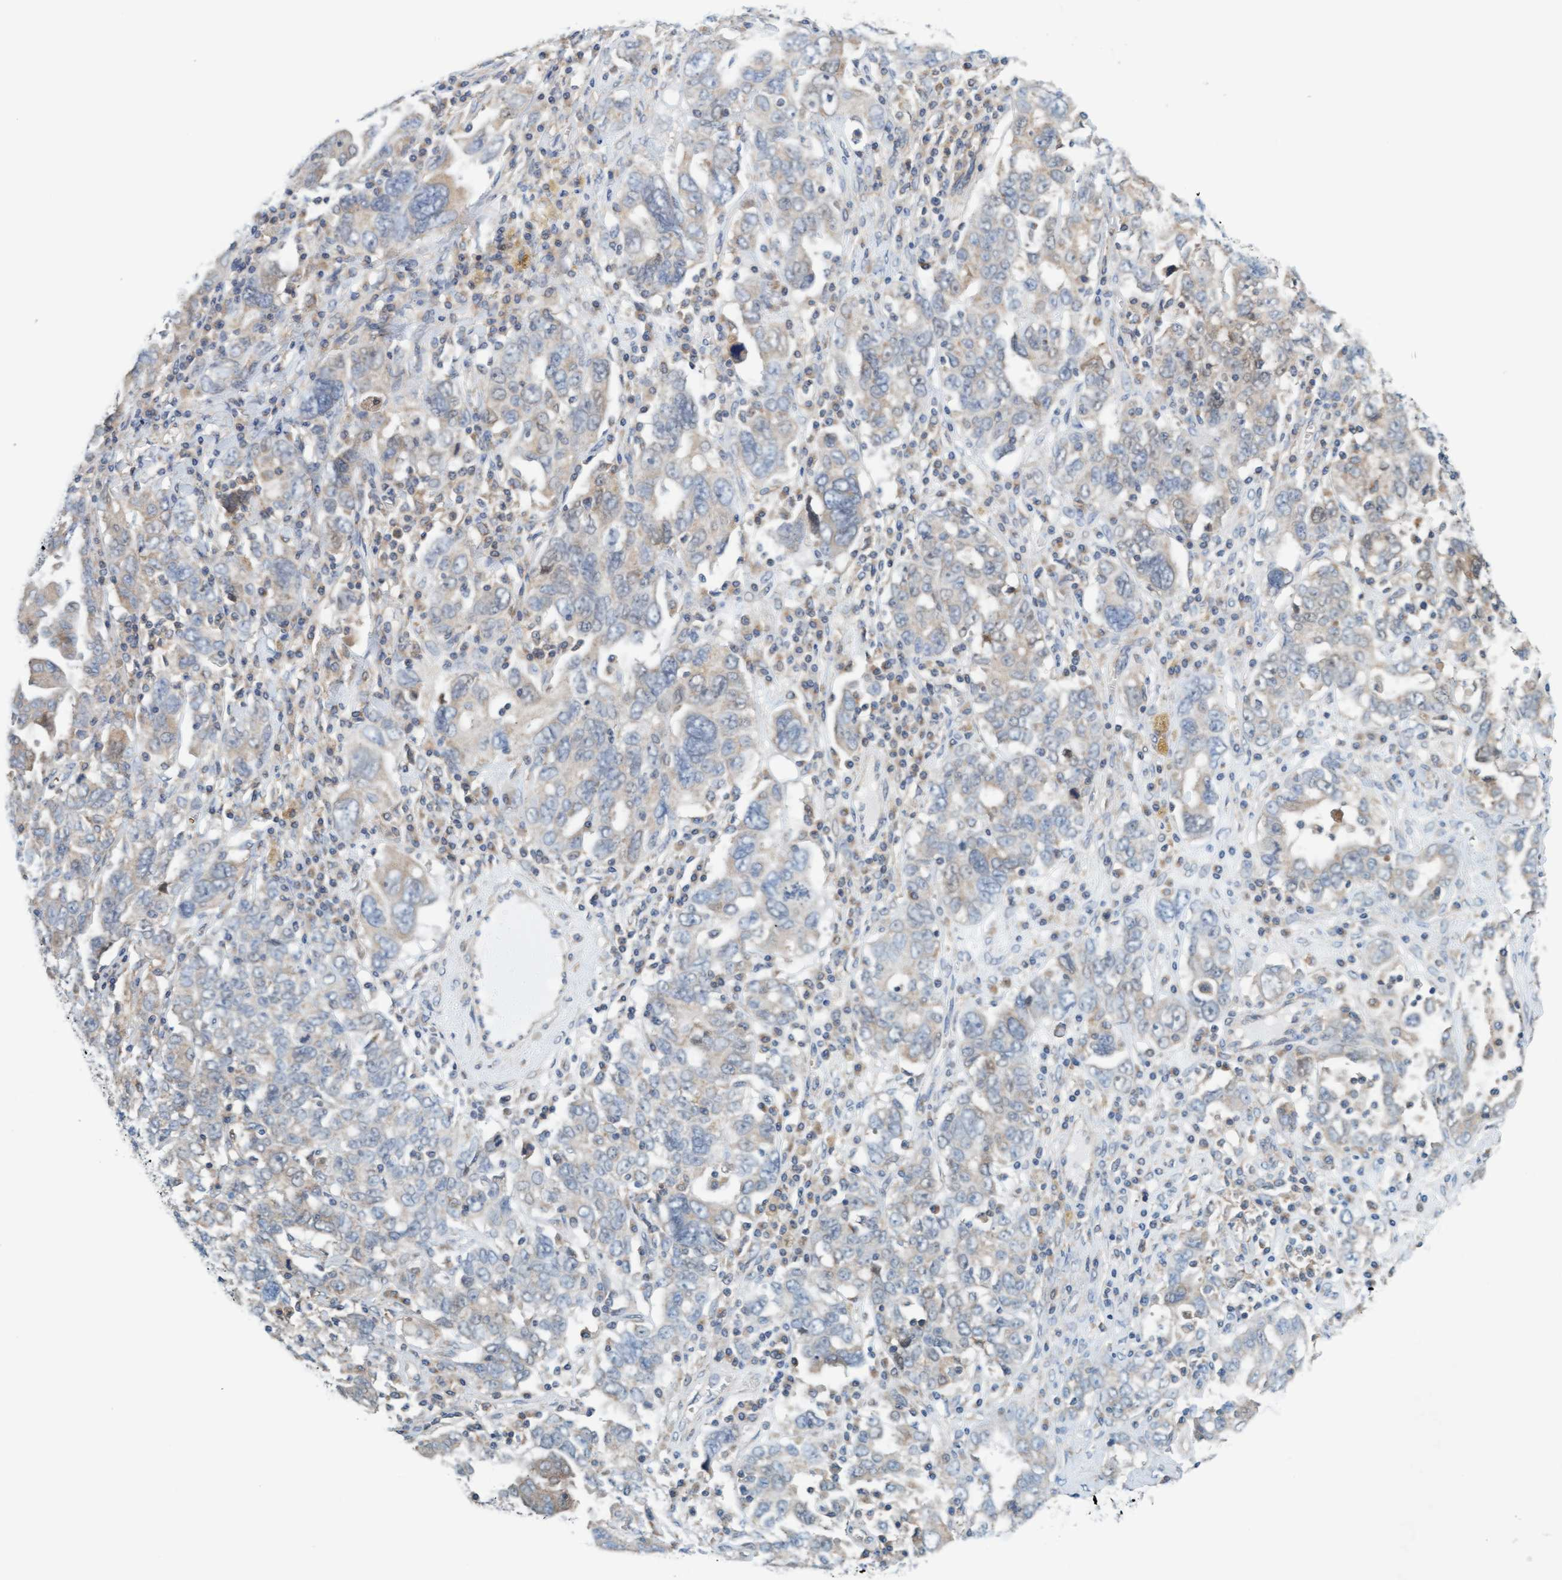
{"staining": {"intensity": "weak", "quantity": "<25%", "location": "cytoplasmic/membranous"}, "tissue": "ovarian cancer", "cell_type": "Tumor cells", "image_type": "cancer", "snomed": [{"axis": "morphology", "description": "Carcinoma, endometroid"}, {"axis": "topography", "description": "Ovary"}], "caption": "Immunohistochemistry of human endometroid carcinoma (ovarian) exhibits no staining in tumor cells.", "gene": "UBAP1", "patient": {"sex": "female", "age": 62}}